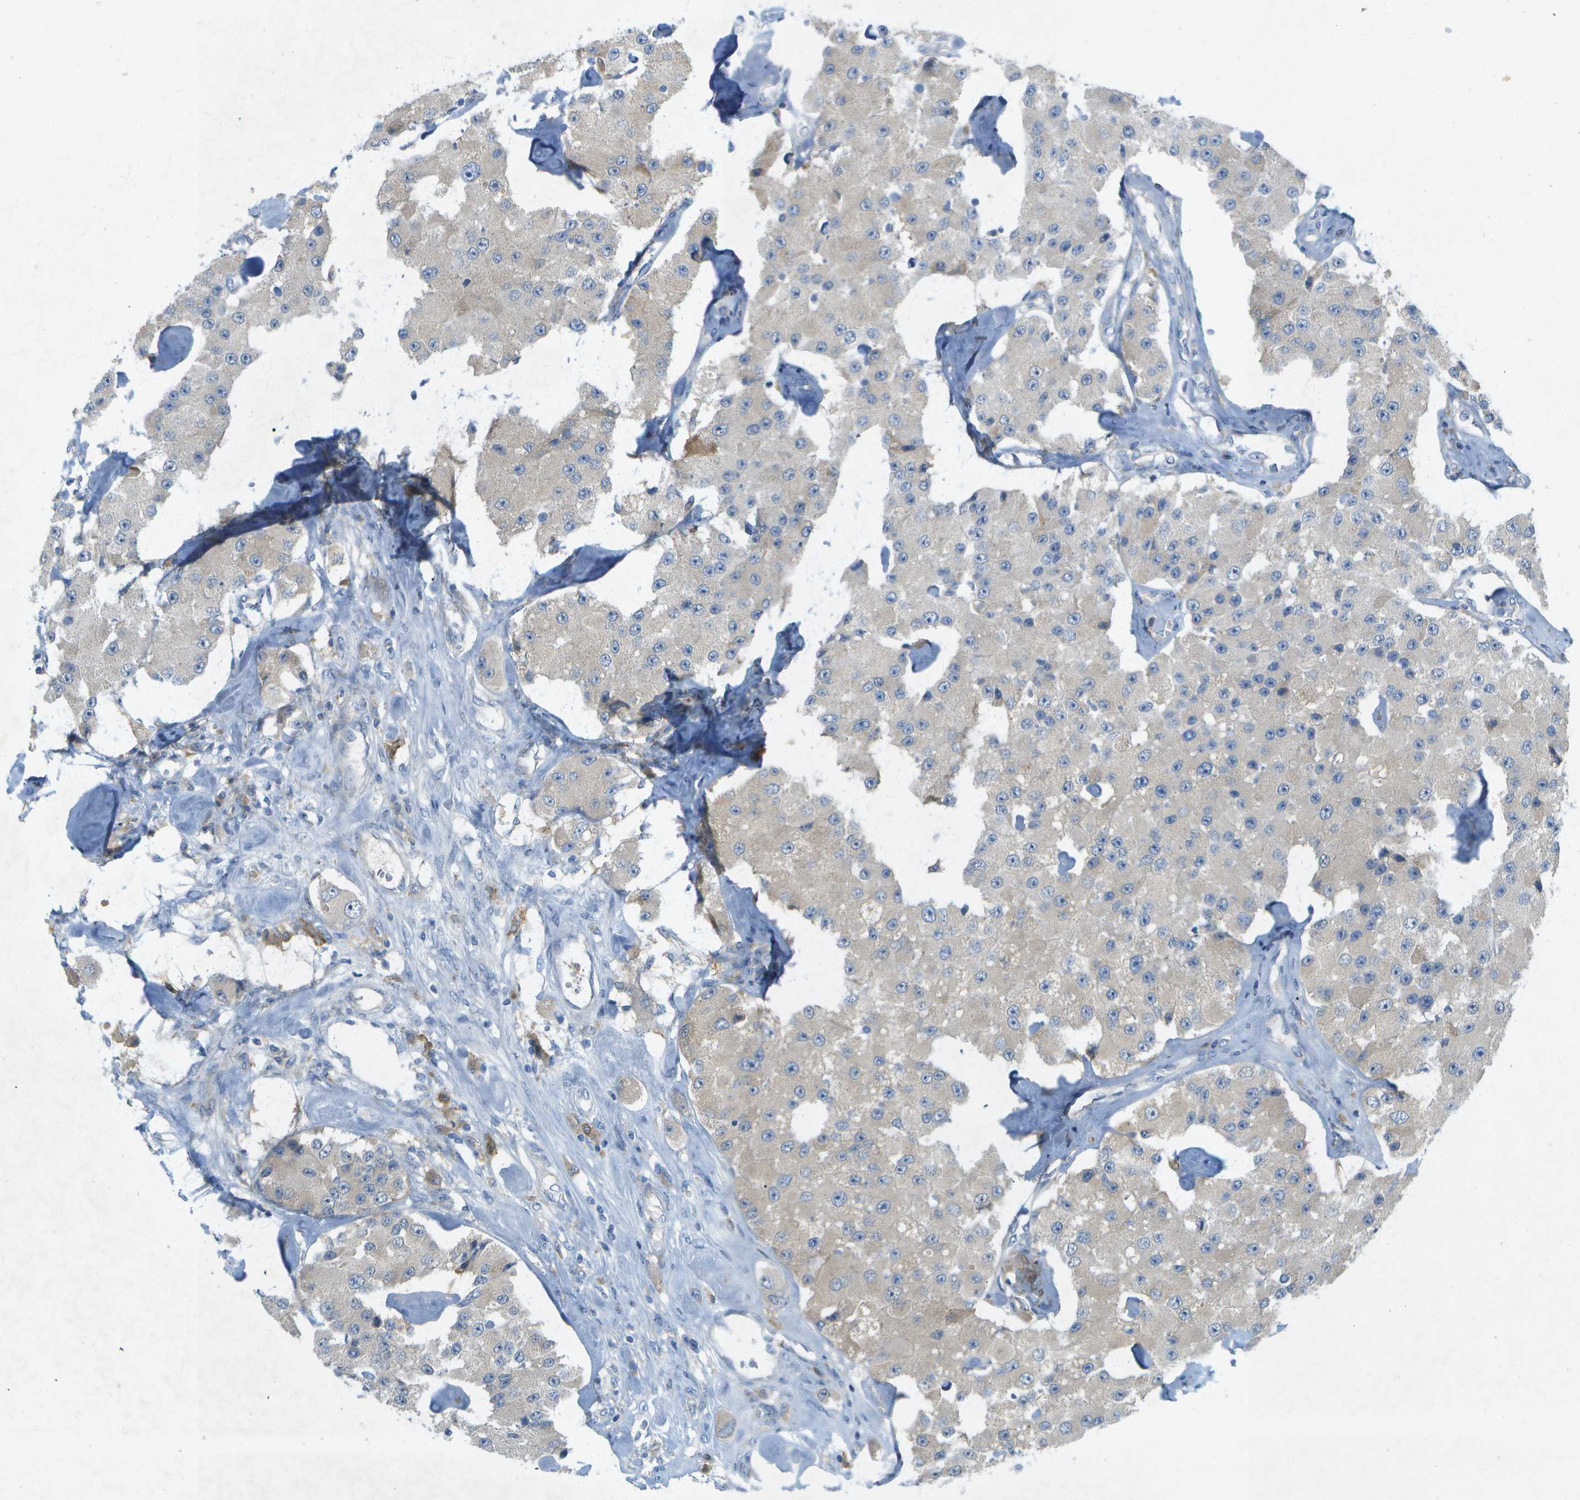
{"staining": {"intensity": "negative", "quantity": "none", "location": "none"}, "tissue": "carcinoid", "cell_type": "Tumor cells", "image_type": "cancer", "snomed": [{"axis": "morphology", "description": "Carcinoid, malignant, NOS"}, {"axis": "topography", "description": "Pancreas"}], "caption": "Immunohistochemistry (IHC) histopathology image of neoplastic tissue: human carcinoid stained with DAB displays no significant protein expression in tumor cells.", "gene": "WNK2", "patient": {"sex": "male", "age": 41}}